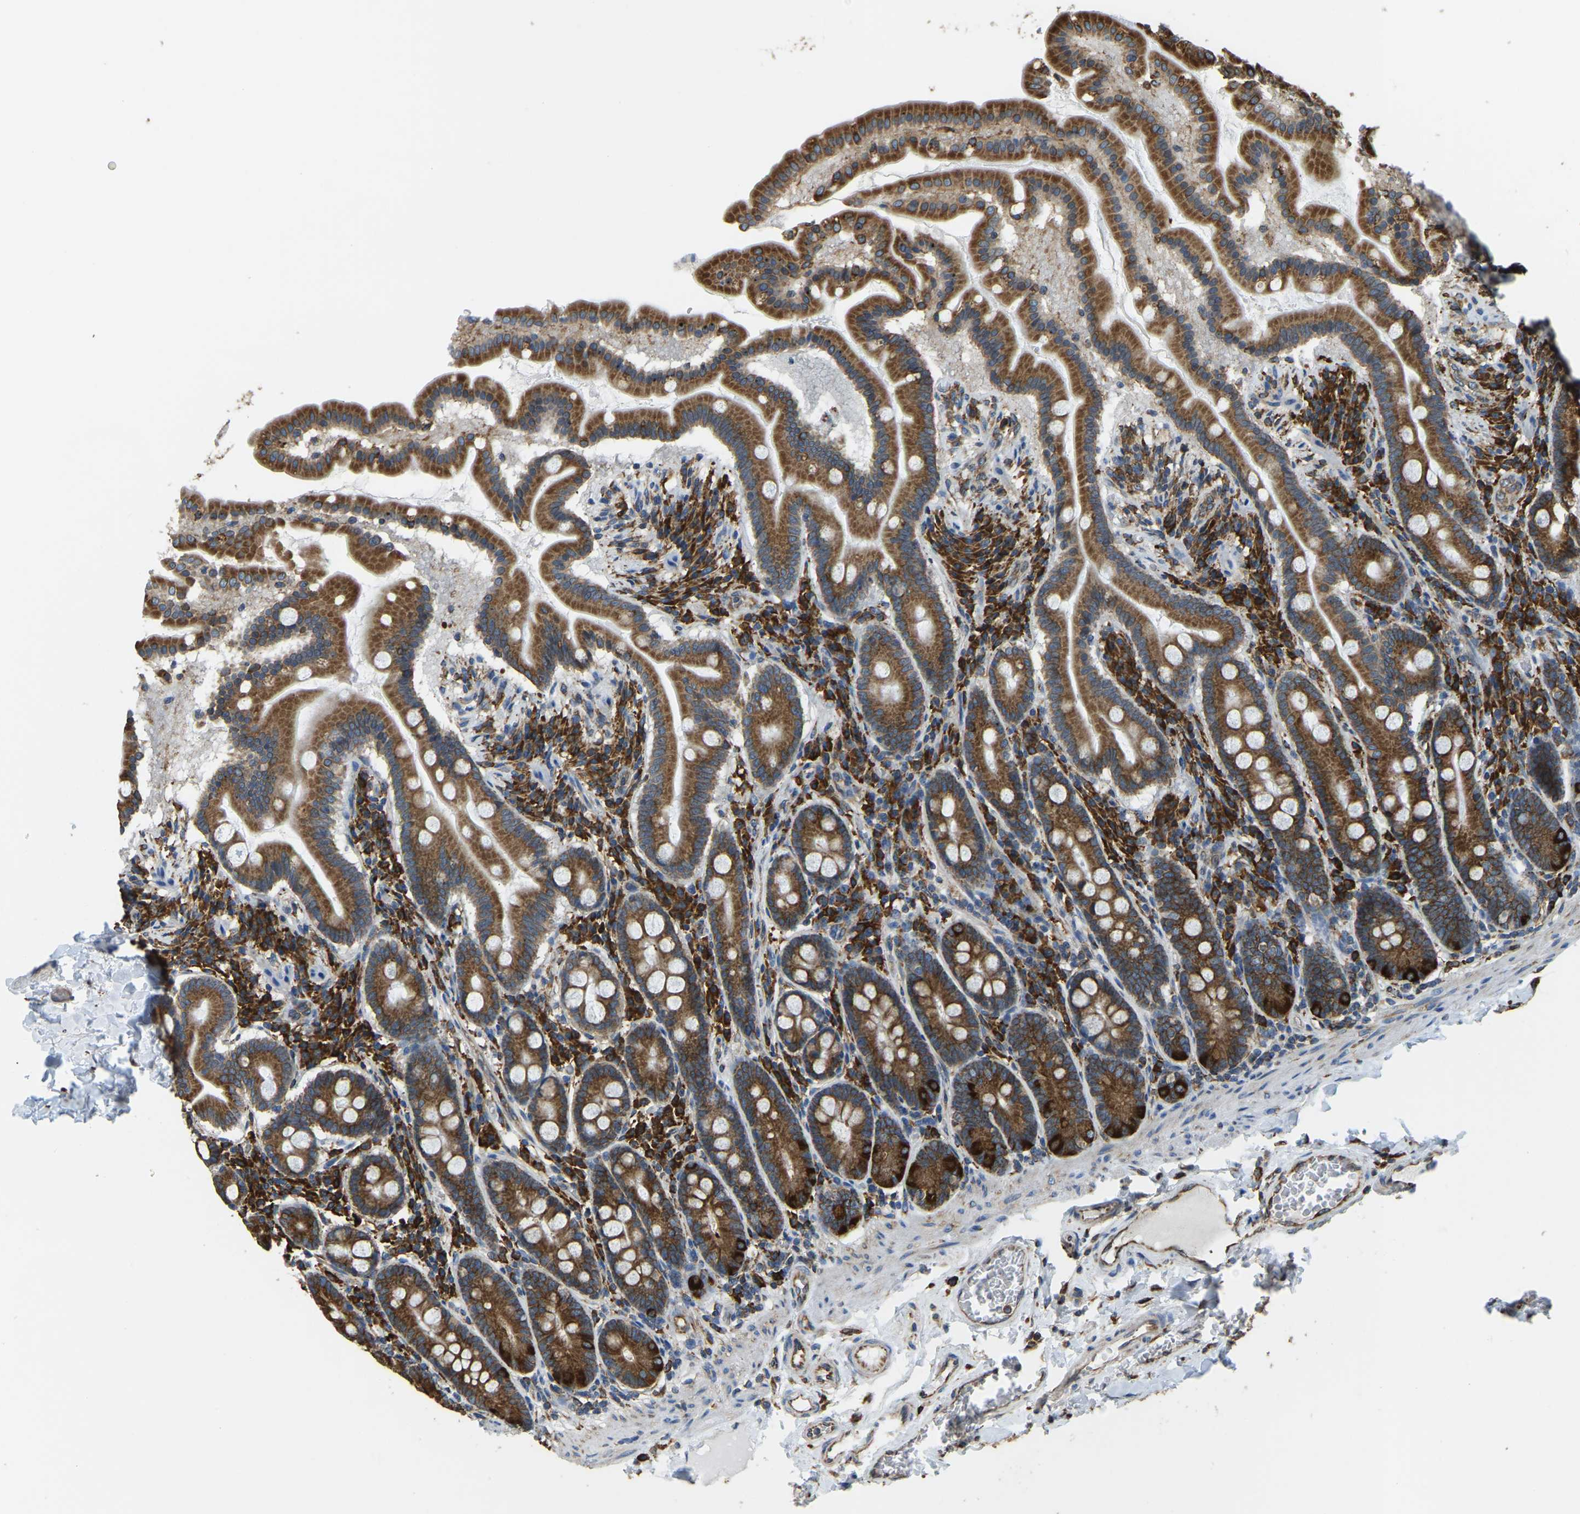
{"staining": {"intensity": "moderate", "quantity": ">75%", "location": "cytoplasmic/membranous"}, "tissue": "duodenum", "cell_type": "Glandular cells", "image_type": "normal", "snomed": [{"axis": "morphology", "description": "Normal tissue, NOS"}, {"axis": "topography", "description": "Duodenum"}], "caption": "IHC of normal duodenum reveals medium levels of moderate cytoplasmic/membranous staining in about >75% of glandular cells.", "gene": "RNF115", "patient": {"sex": "male", "age": 50}}